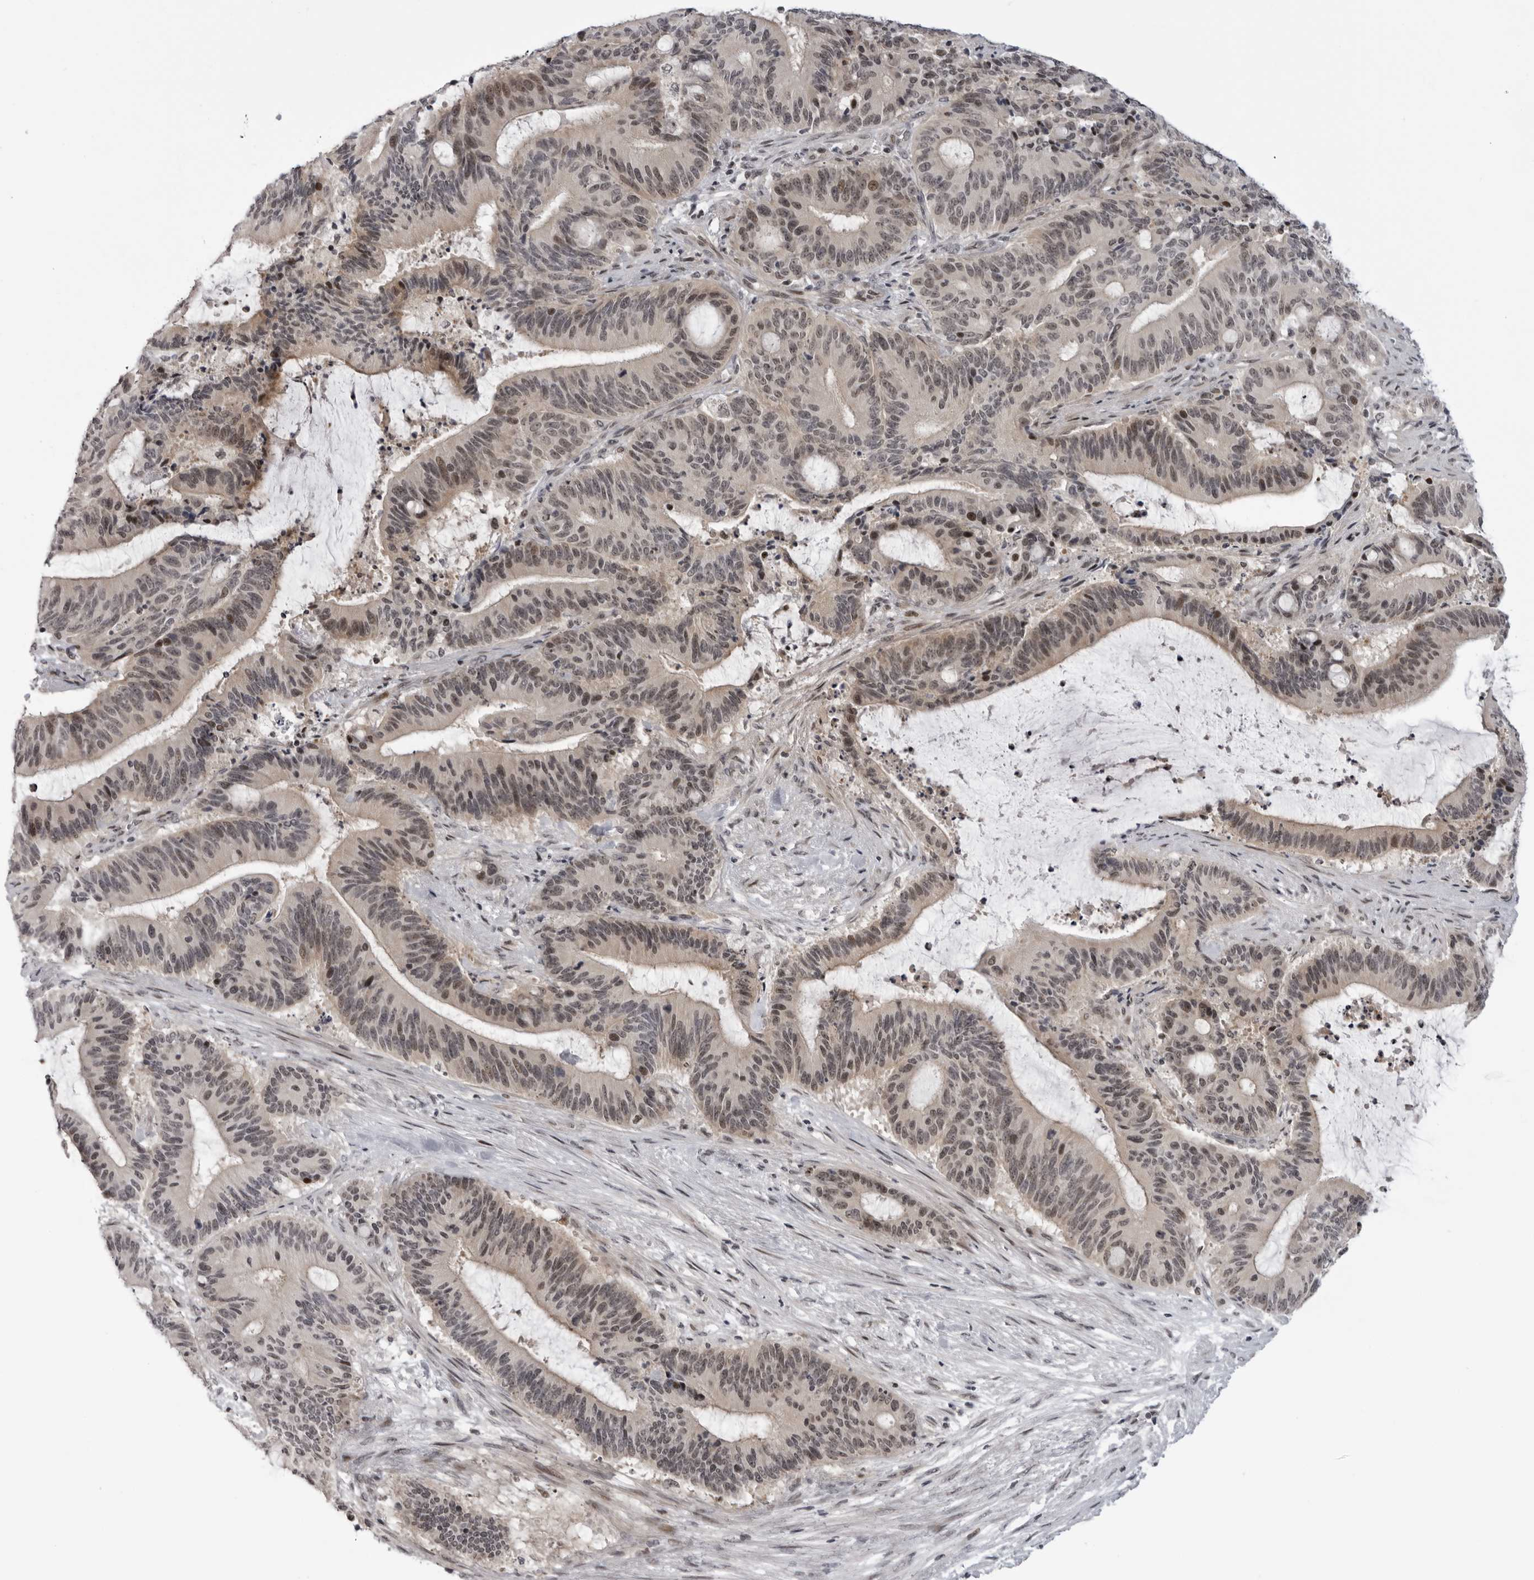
{"staining": {"intensity": "weak", "quantity": ">75%", "location": "nuclear"}, "tissue": "liver cancer", "cell_type": "Tumor cells", "image_type": "cancer", "snomed": [{"axis": "morphology", "description": "Normal tissue, NOS"}, {"axis": "morphology", "description": "Cholangiocarcinoma"}, {"axis": "topography", "description": "Liver"}, {"axis": "topography", "description": "Peripheral nerve tissue"}], "caption": "An image showing weak nuclear staining in approximately >75% of tumor cells in liver cancer (cholangiocarcinoma), as visualized by brown immunohistochemical staining.", "gene": "ALPK2", "patient": {"sex": "female", "age": 73}}